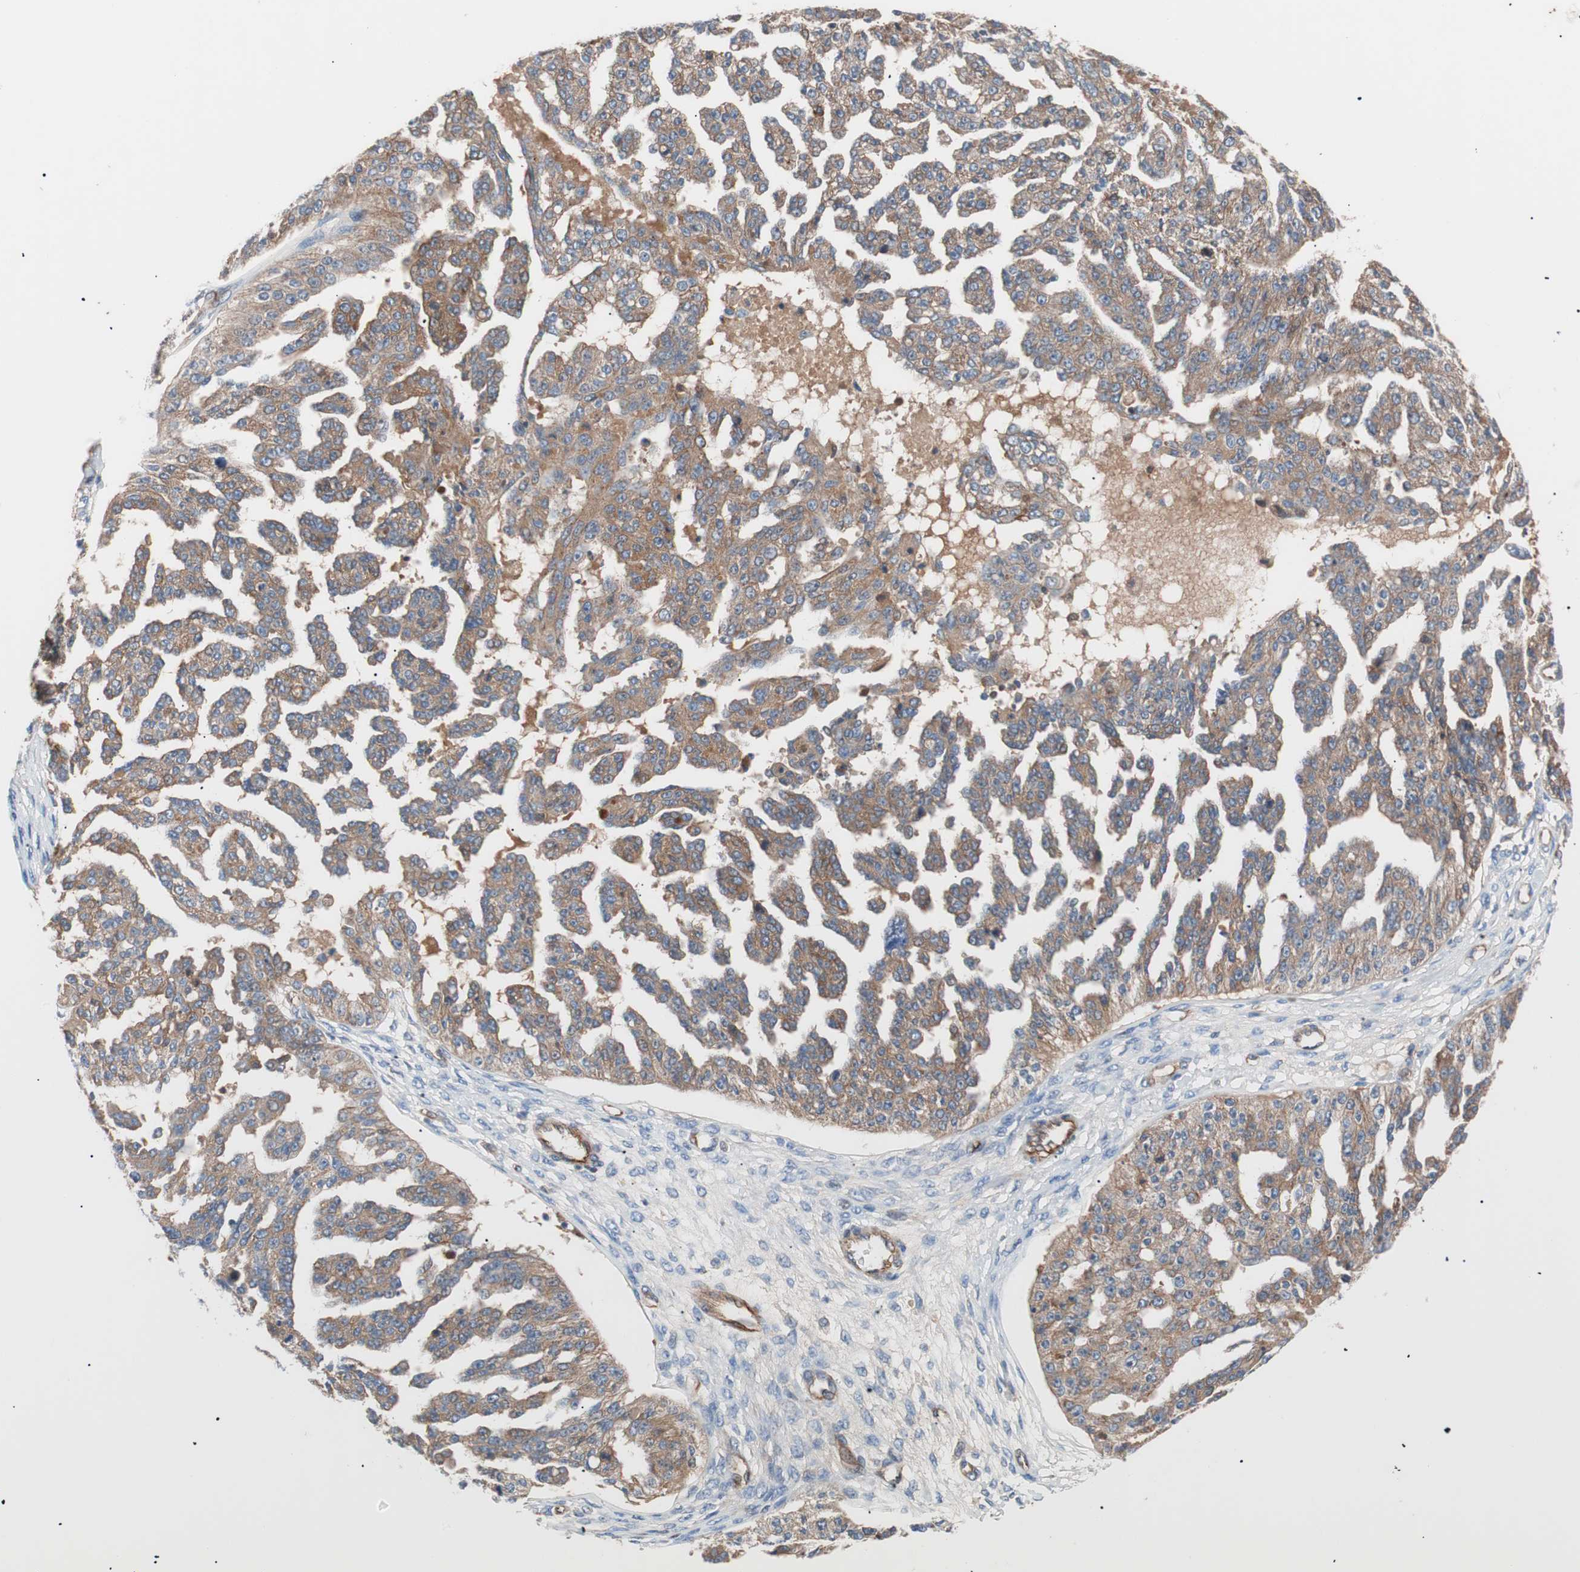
{"staining": {"intensity": "moderate", "quantity": ">75%", "location": "cytoplasmic/membranous"}, "tissue": "ovarian cancer", "cell_type": "Tumor cells", "image_type": "cancer", "snomed": [{"axis": "morphology", "description": "Cystadenocarcinoma, serous, NOS"}, {"axis": "topography", "description": "Ovary"}], "caption": "Protein analysis of serous cystadenocarcinoma (ovarian) tissue reveals moderate cytoplasmic/membranous staining in approximately >75% of tumor cells.", "gene": "SPINT1", "patient": {"sex": "female", "age": 58}}